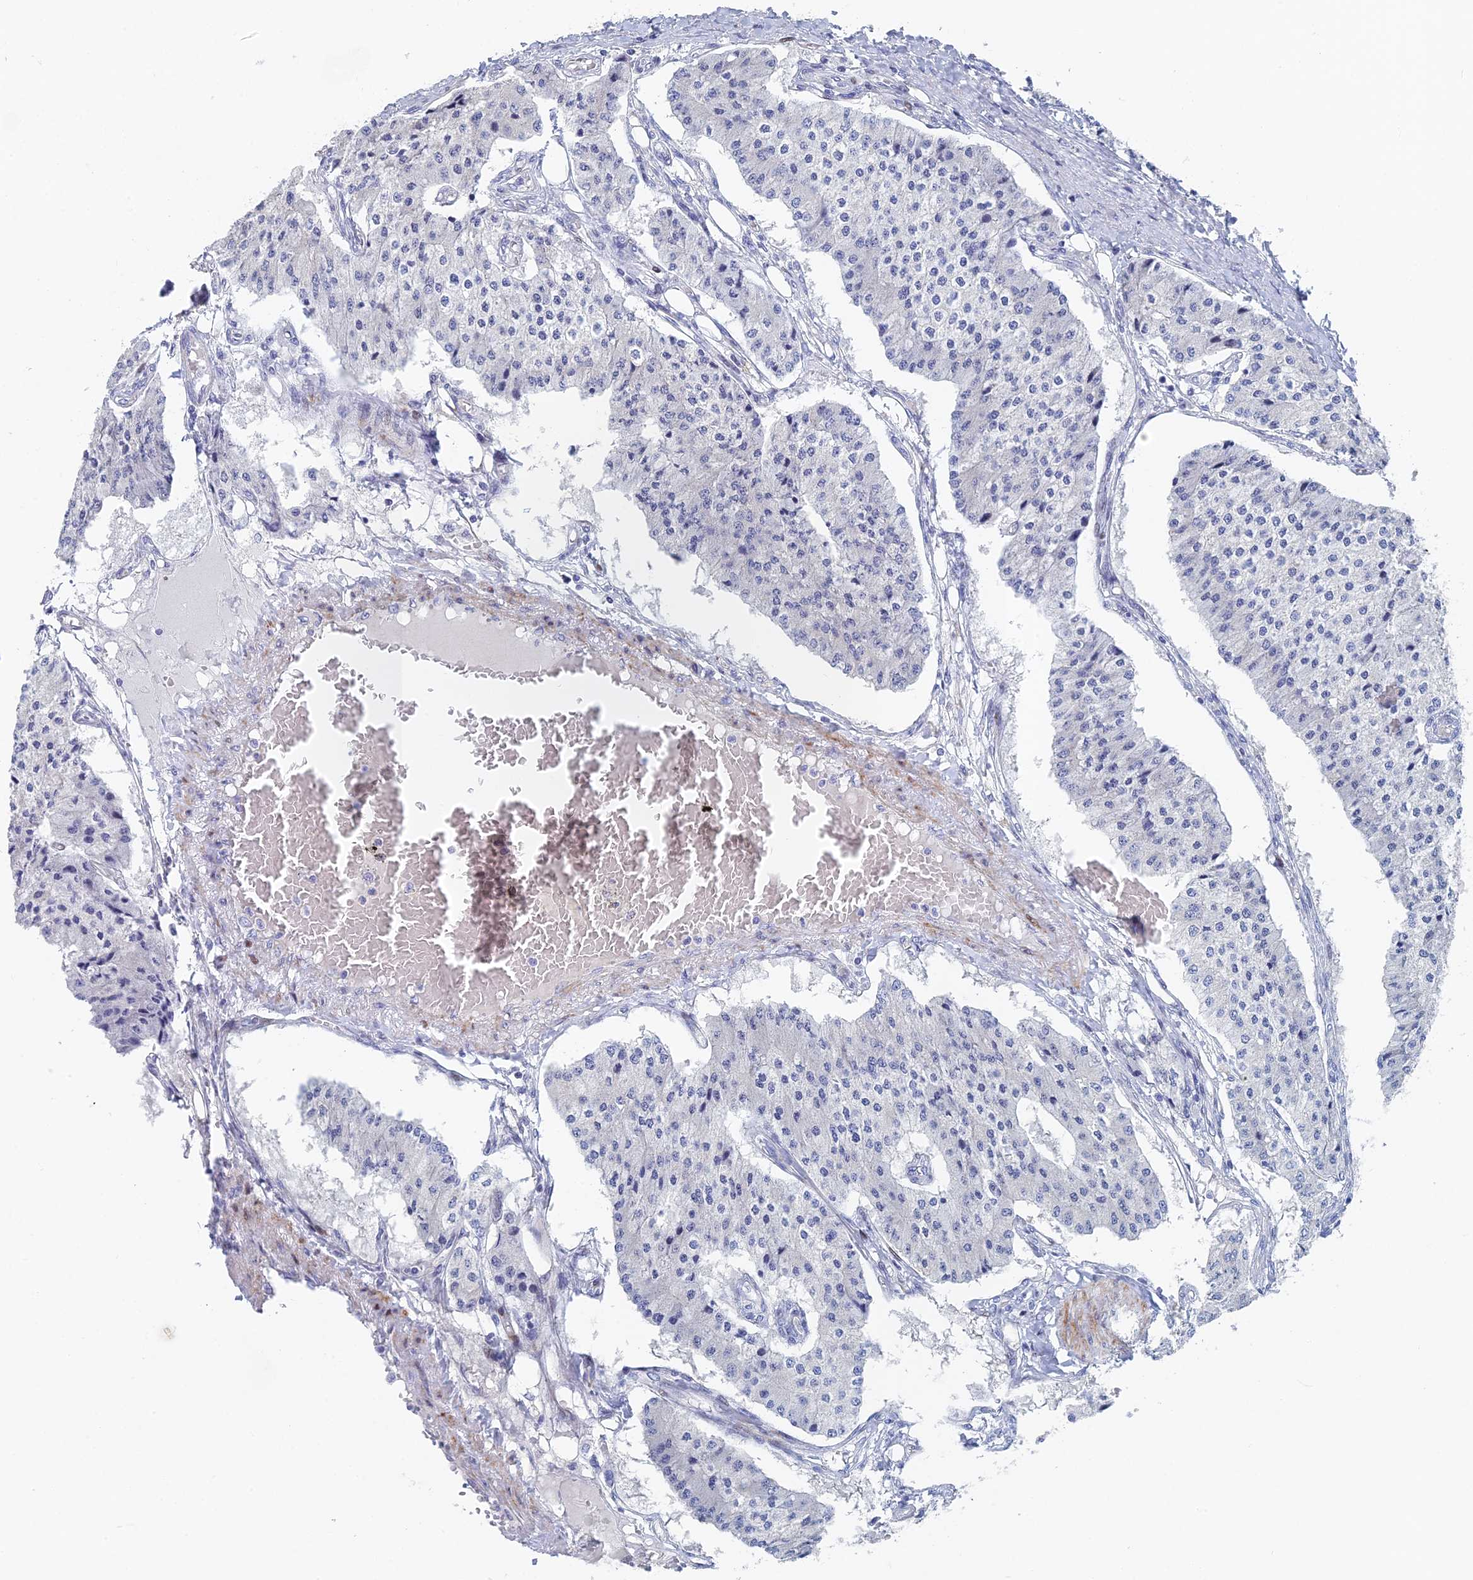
{"staining": {"intensity": "negative", "quantity": "none", "location": "none"}, "tissue": "carcinoid", "cell_type": "Tumor cells", "image_type": "cancer", "snomed": [{"axis": "morphology", "description": "Carcinoid, malignant, NOS"}, {"axis": "topography", "description": "Colon"}], "caption": "Human carcinoid stained for a protein using immunohistochemistry shows no positivity in tumor cells.", "gene": "DRGX", "patient": {"sex": "female", "age": 52}}